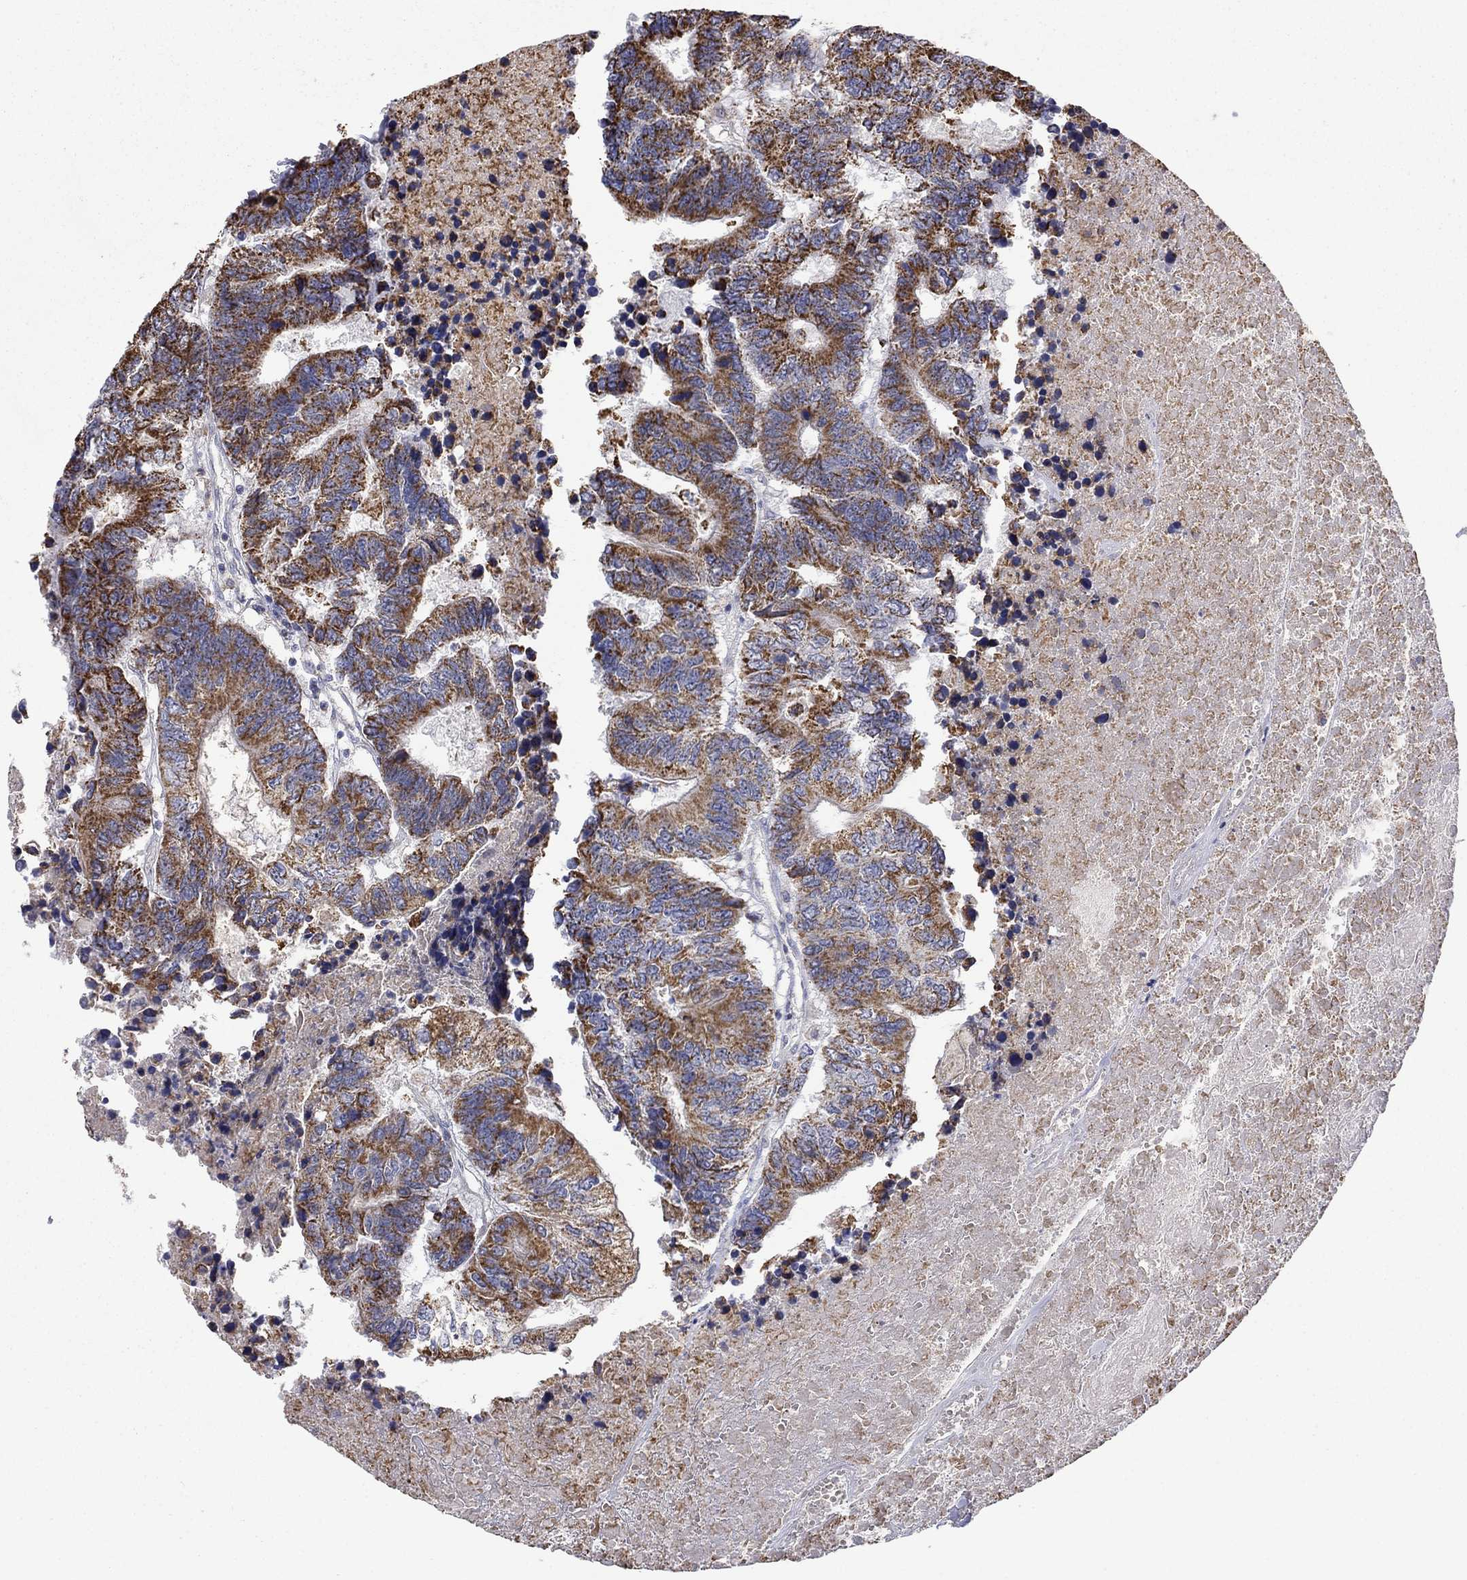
{"staining": {"intensity": "strong", "quantity": "25%-75%", "location": "cytoplasmic/membranous"}, "tissue": "colorectal cancer", "cell_type": "Tumor cells", "image_type": "cancer", "snomed": [{"axis": "morphology", "description": "Adenocarcinoma, NOS"}, {"axis": "topography", "description": "Colon"}], "caption": "Protein analysis of colorectal adenocarcinoma tissue reveals strong cytoplasmic/membranous expression in approximately 25%-75% of tumor cells. (DAB = brown stain, brightfield microscopy at high magnification).", "gene": "HPS5", "patient": {"sex": "female", "age": 48}}